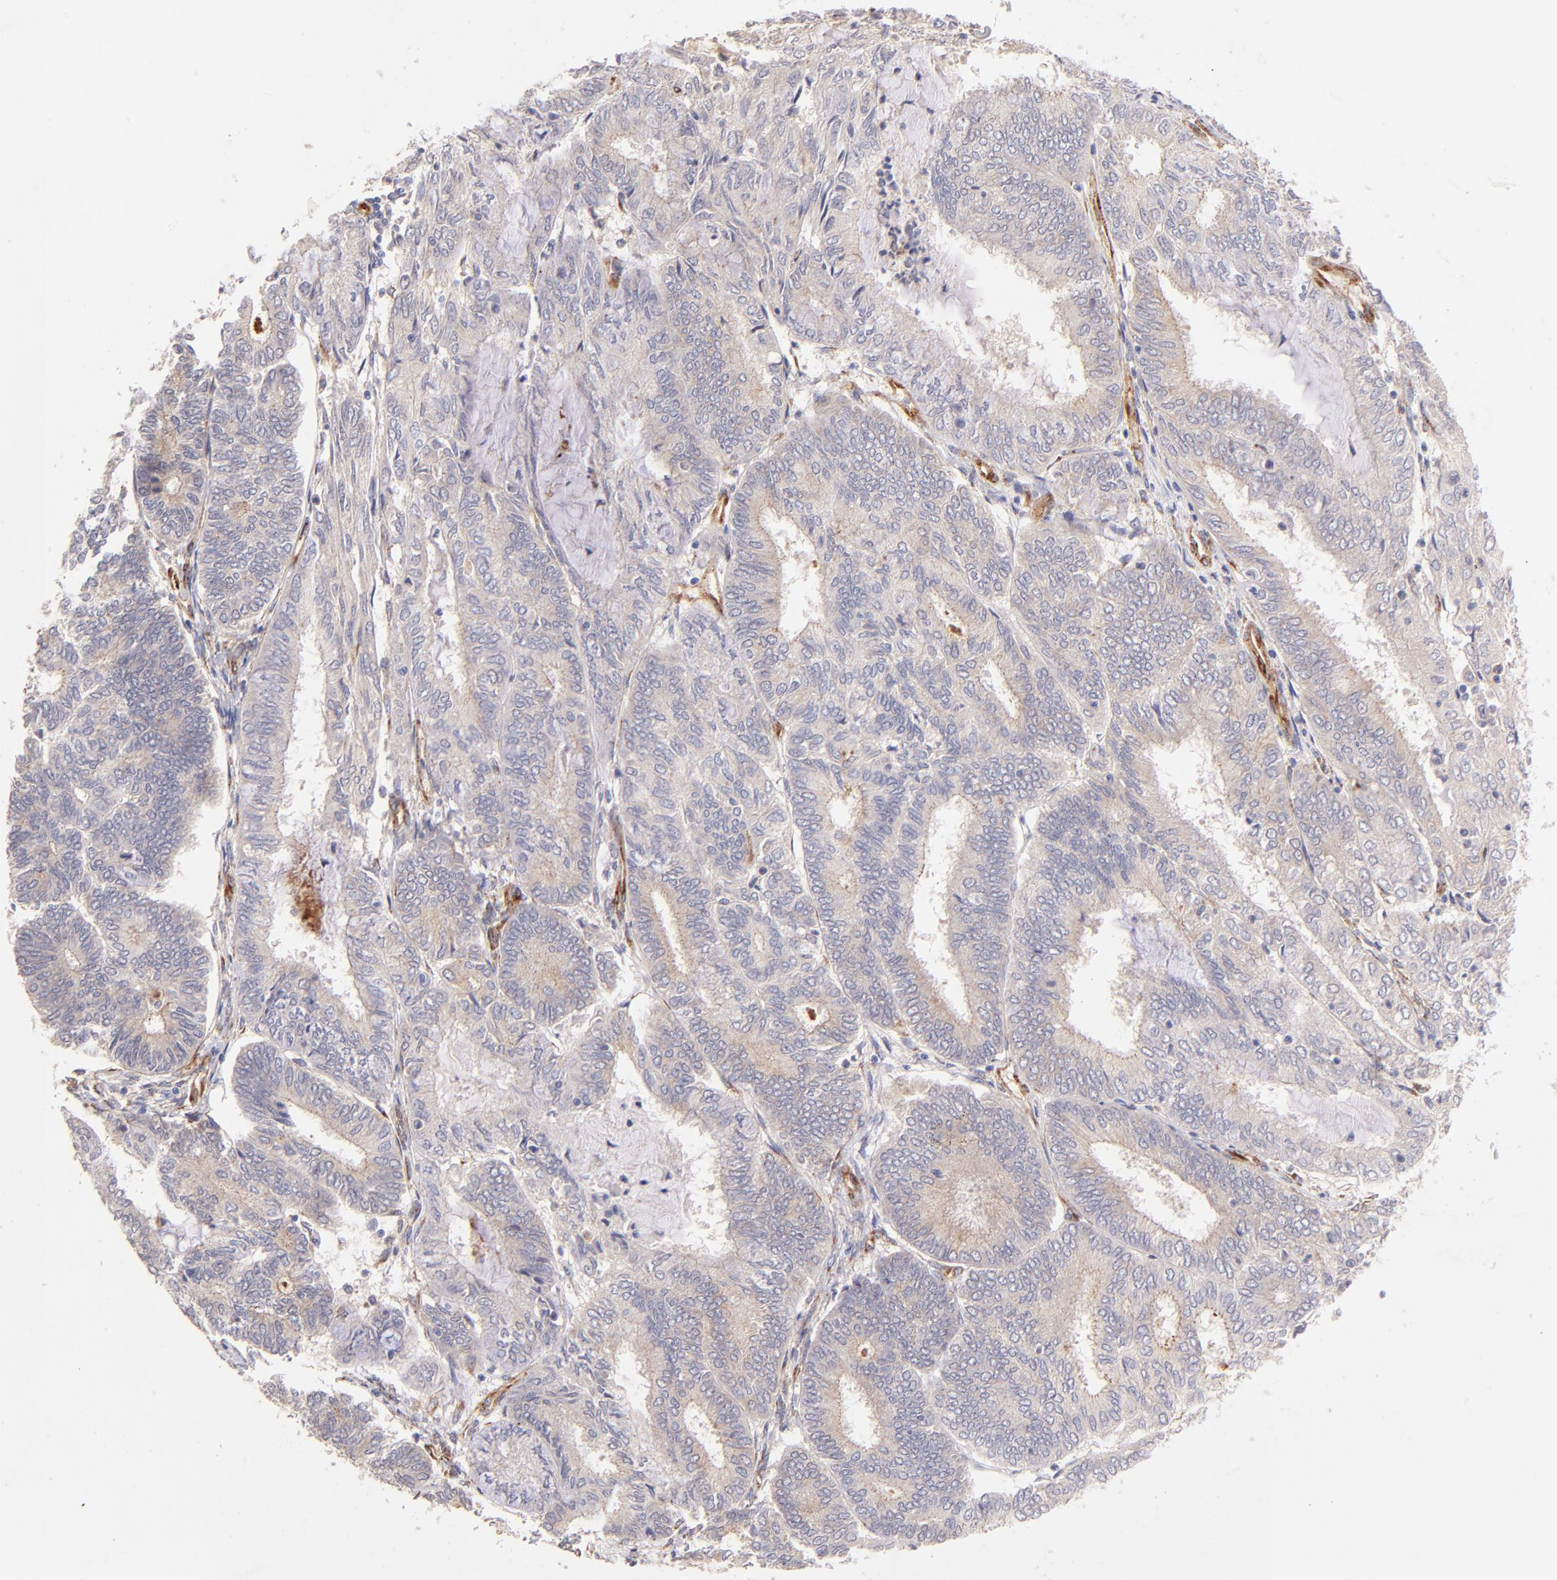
{"staining": {"intensity": "negative", "quantity": "none", "location": "none"}, "tissue": "endometrial cancer", "cell_type": "Tumor cells", "image_type": "cancer", "snomed": [{"axis": "morphology", "description": "Adenocarcinoma, NOS"}, {"axis": "topography", "description": "Endometrium"}], "caption": "The histopathology image displays no significant positivity in tumor cells of endometrial adenocarcinoma.", "gene": "SPARC", "patient": {"sex": "female", "age": 59}}